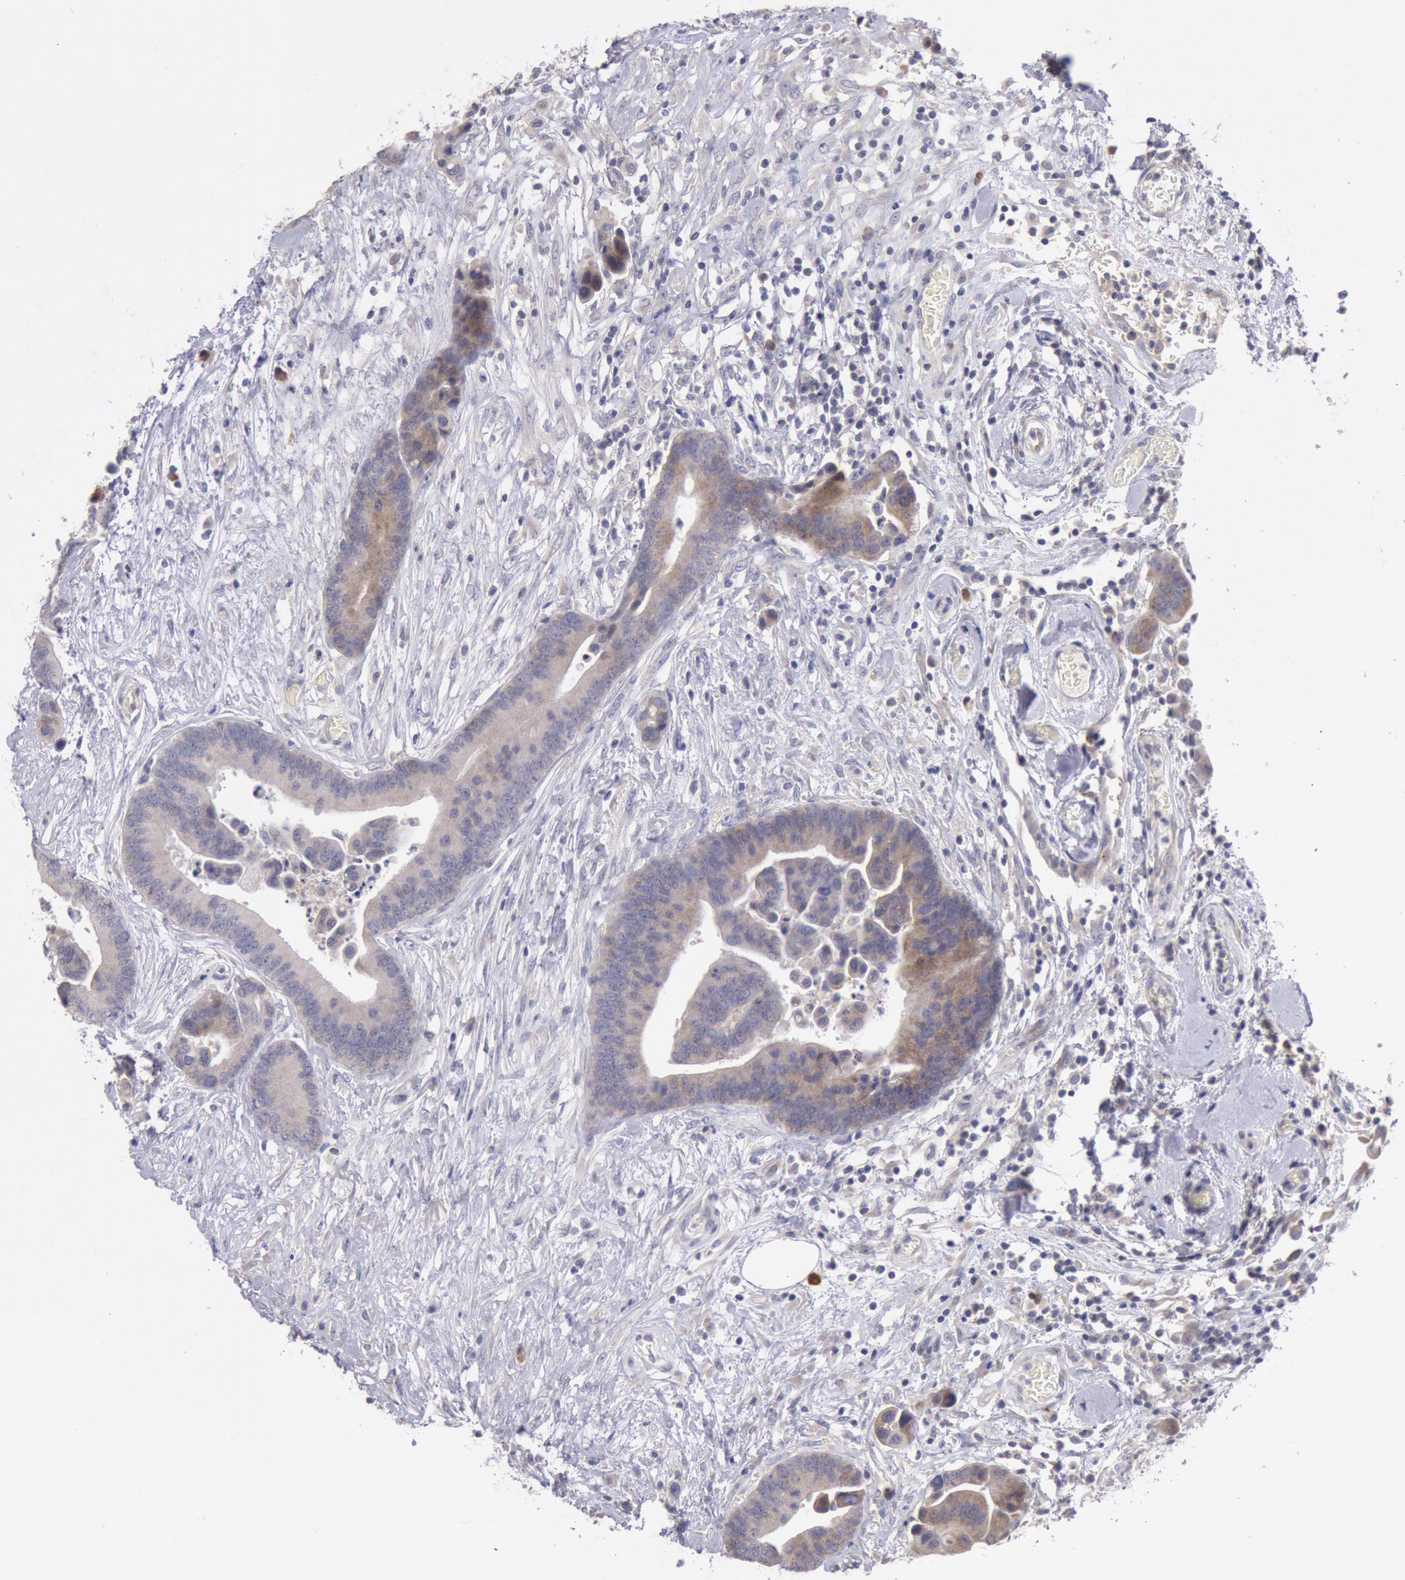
{"staining": {"intensity": "weak", "quantity": ">75%", "location": "cytoplasmic/membranous"}, "tissue": "colorectal cancer", "cell_type": "Tumor cells", "image_type": "cancer", "snomed": [{"axis": "morphology", "description": "Adenocarcinoma, NOS"}, {"axis": "topography", "description": "Colon"}], "caption": "Immunohistochemical staining of adenocarcinoma (colorectal) displays low levels of weak cytoplasmic/membranous positivity in approximately >75% of tumor cells.", "gene": "GAL3ST1", "patient": {"sex": "male", "age": 82}}